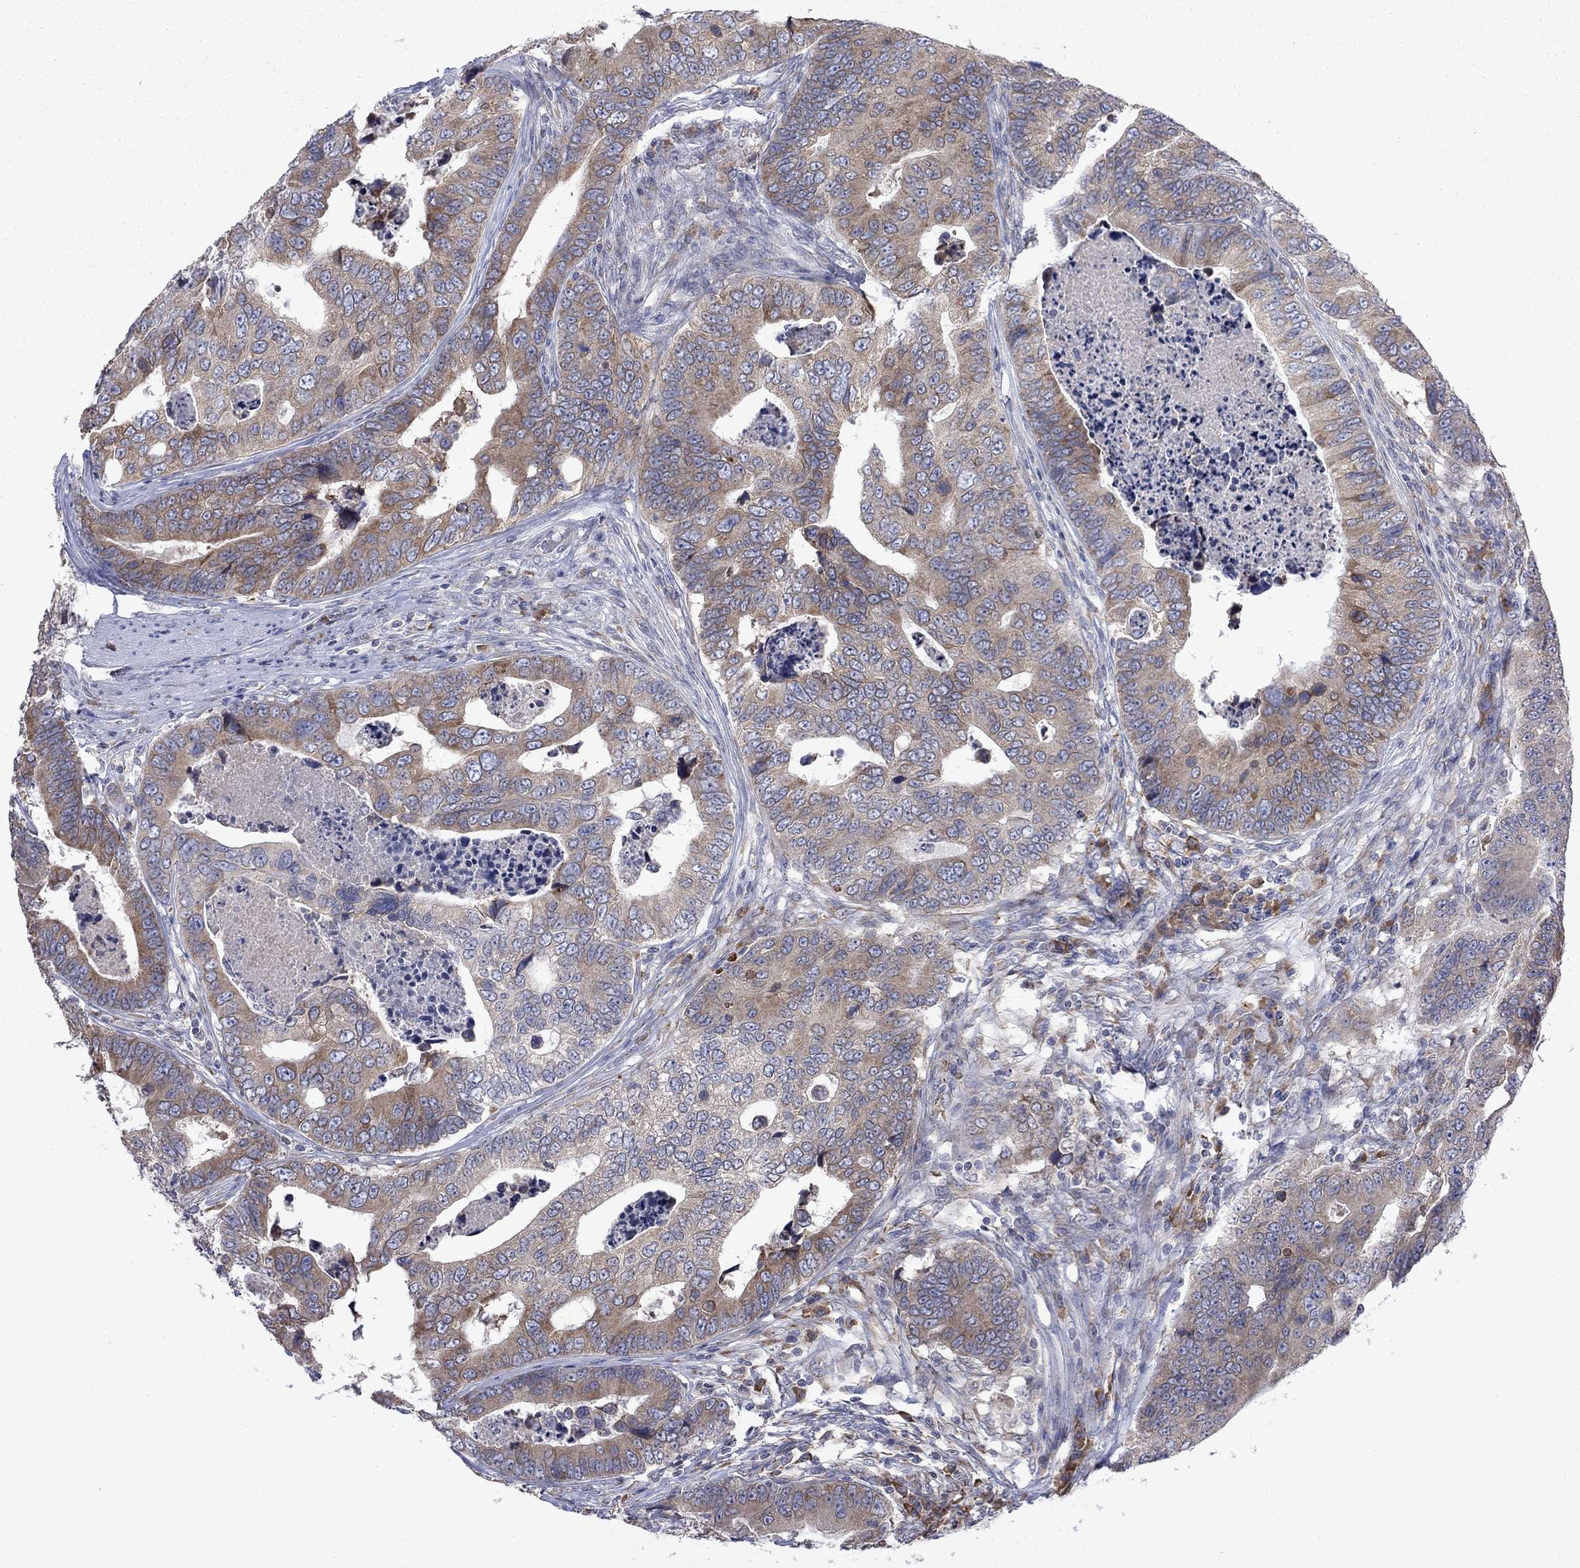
{"staining": {"intensity": "moderate", "quantity": ">75%", "location": "cytoplasmic/membranous"}, "tissue": "colorectal cancer", "cell_type": "Tumor cells", "image_type": "cancer", "snomed": [{"axis": "morphology", "description": "Adenocarcinoma, NOS"}, {"axis": "topography", "description": "Colon"}], "caption": "Brown immunohistochemical staining in colorectal cancer demonstrates moderate cytoplasmic/membranous expression in about >75% of tumor cells.", "gene": "TMEM97", "patient": {"sex": "female", "age": 72}}